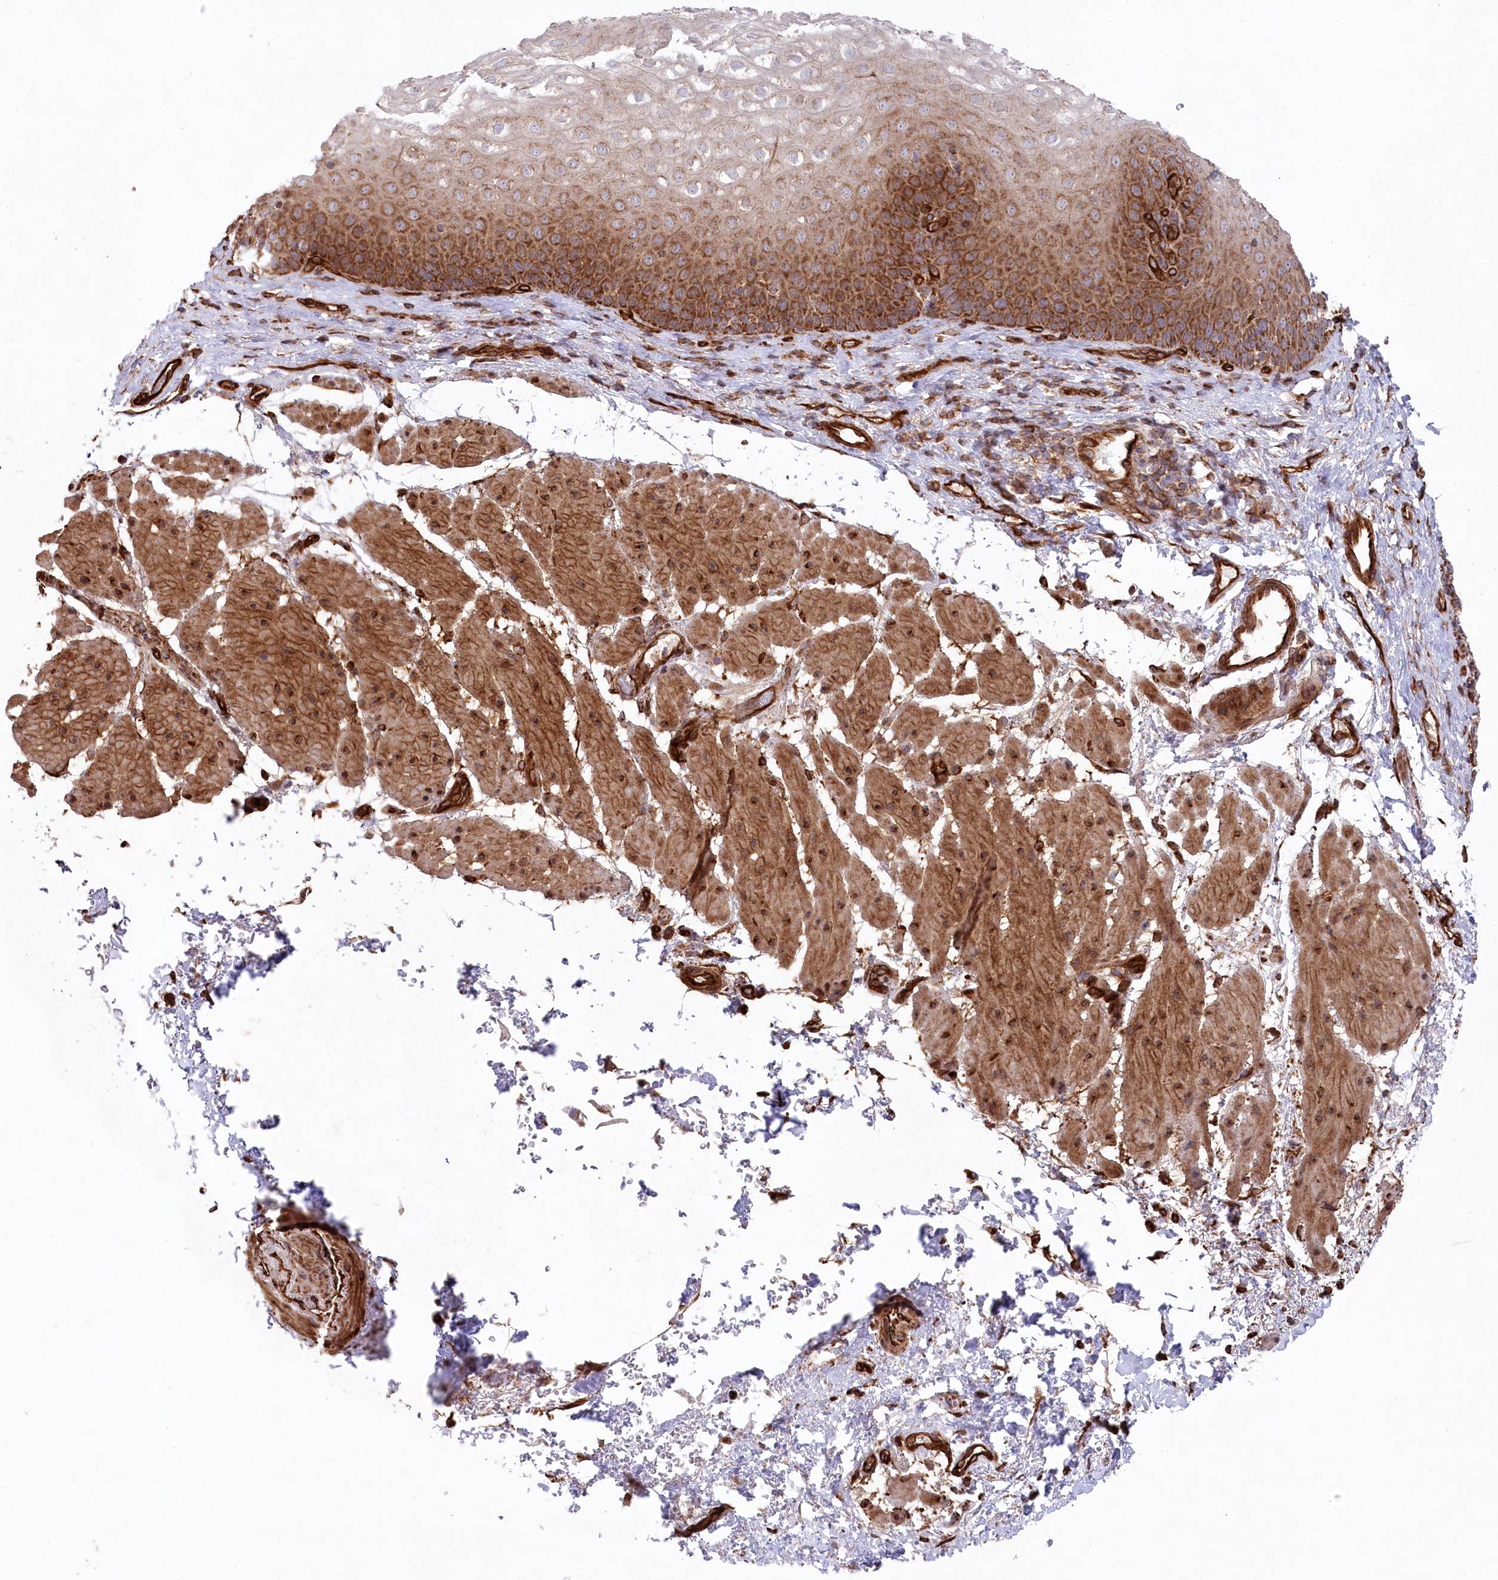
{"staining": {"intensity": "moderate", "quantity": "25%-75%", "location": "cytoplasmic/membranous"}, "tissue": "esophagus", "cell_type": "Squamous epithelial cells", "image_type": "normal", "snomed": [{"axis": "morphology", "description": "Normal tissue, NOS"}, {"axis": "topography", "description": "Esophagus"}], "caption": "A high-resolution image shows immunohistochemistry staining of normal esophagus, which demonstrates moderate cytoplasmic/membranous staining in about 25%-75% of squamous epithelial cells. The staining was performed using DAB (3,3'-diaminobenzidine), with brown indicating positive protein expression. Nuclei are stained blue with hematoxylin.", "gene": "MTPAP", "patient": {"sex": "female", "age": 66}}